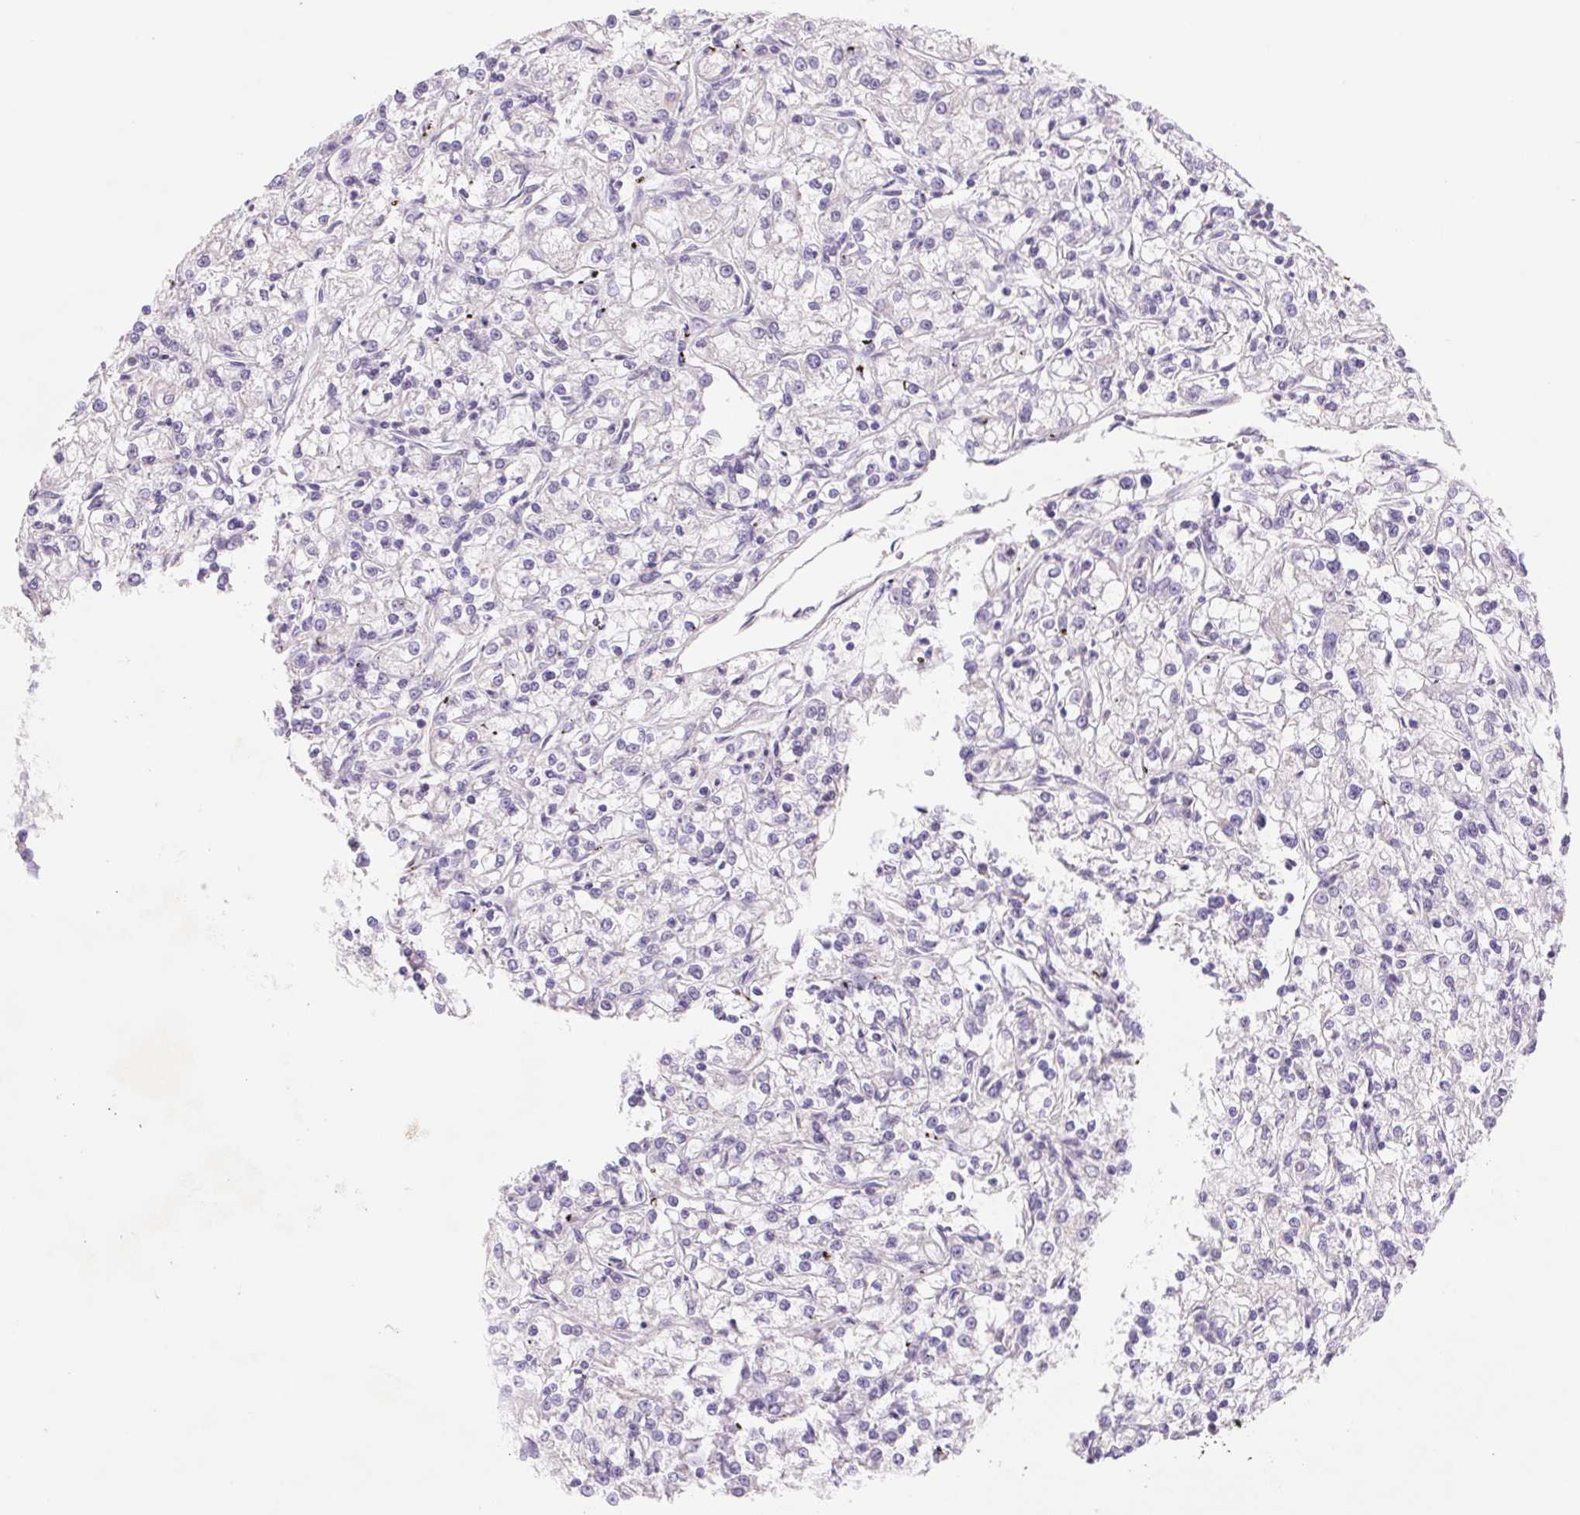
{"staining": {"intensity": "negative", "quantity": "none", "location": "none"}, "tissue": "renal cancer", "cell_type": "Tumor cells", "image_type": "cancer", "snomed": [{"axis": "morphology", "description": "Adenocarcinoma, NOS"}, {"axis": "topography", "description": "Kidney"}], "caption": "This is an immunohistochemistry (IHC) histopathology image of renal adenocarcinoma. There is no positivity in tumor cells.", "gene": "DPPA5", "patient": {"sex": "female", "age": 59}}